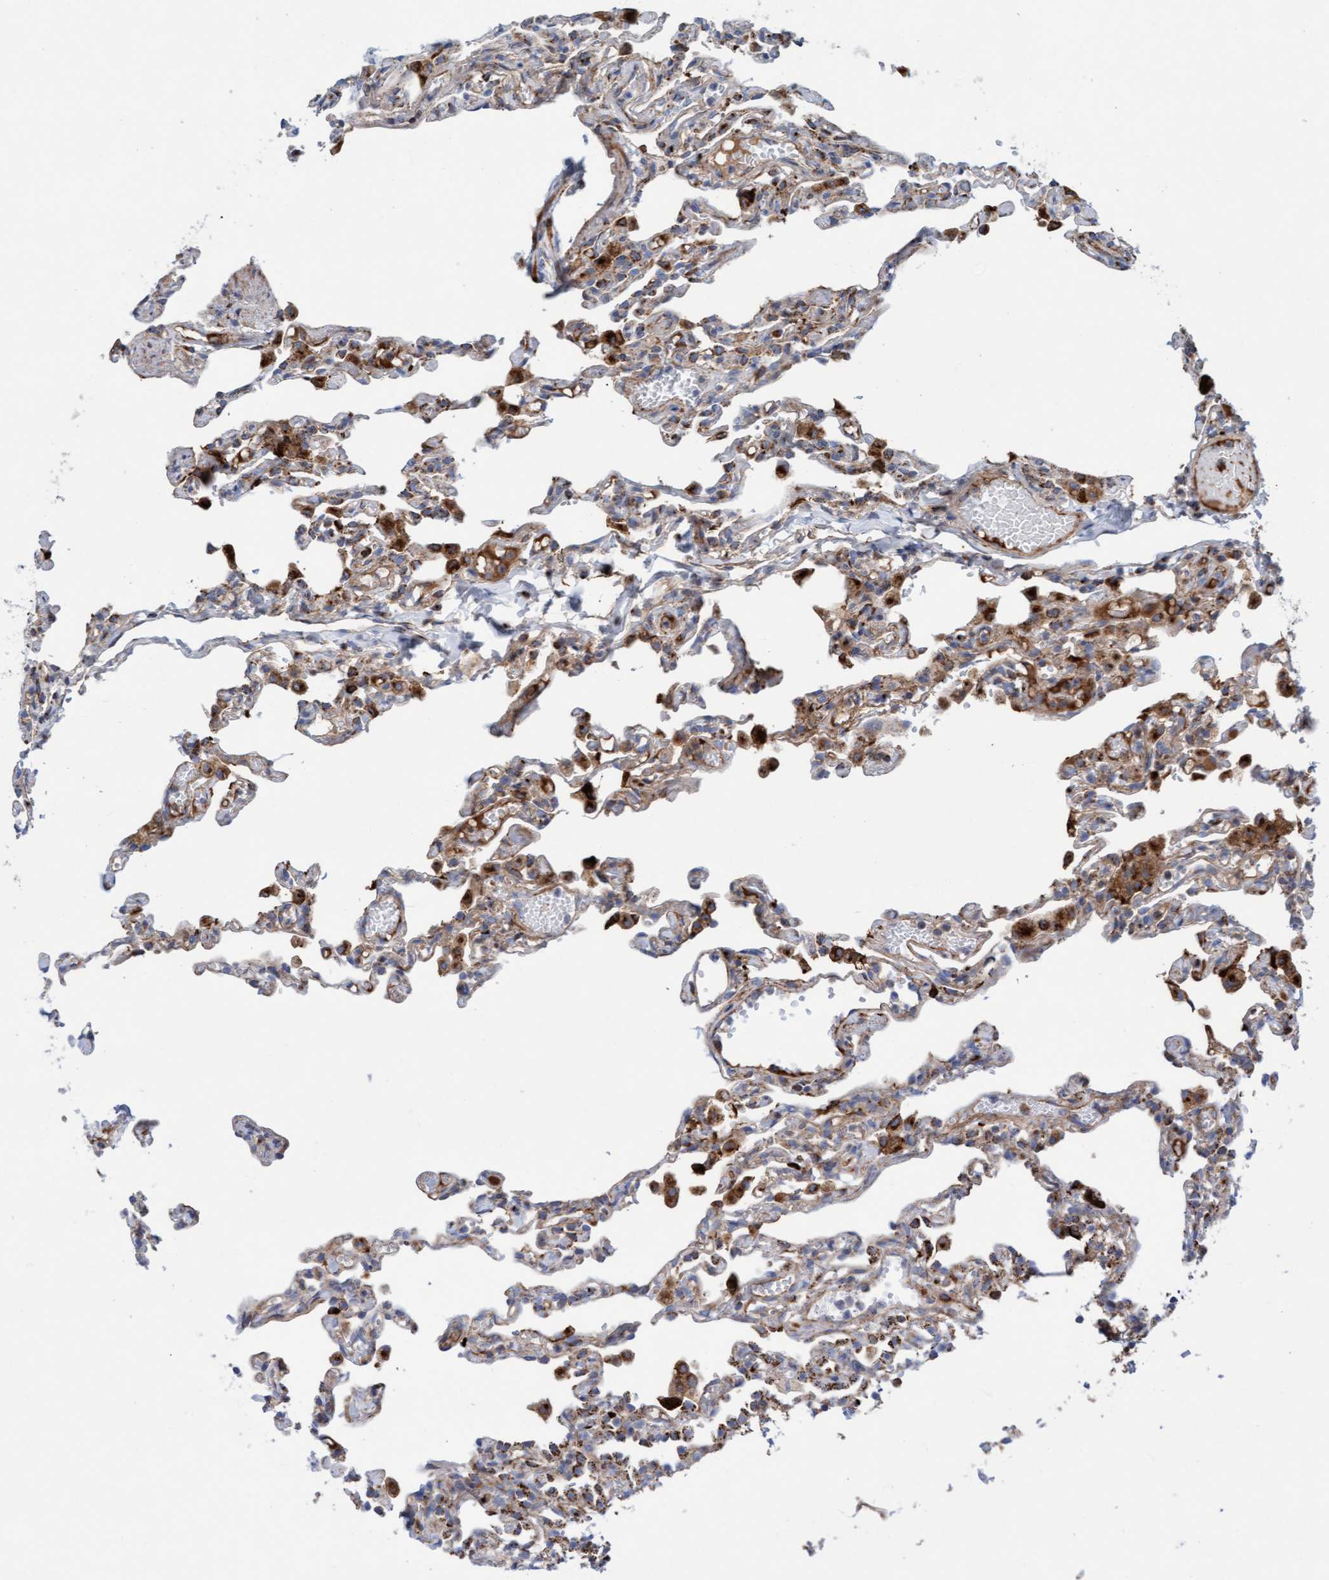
{"staining": {"intensity": "moderate", "quantity": "25%-75%", "location": "cytoplasmic/membranous"}, "tissue": "lung", "cell_type": "Alveolar cells", "image_type": "normal", "snomed": [{"axis": "morphology", "description": "Normal tissue, NOS"}, {"axis": "topography", "description": "Lung"}], "caption": "IHC photomicrograph of benign lung: human lung stained using immunohistochemistry reveals medium levels of moderate protein expression localized specifically in the cytoplasmic/membranous of alveolar cells, appearing as a cytoplasmic/membranous brown color.", "gene": "GGTA1", "patient": {"sex": "male", "age": 21}}